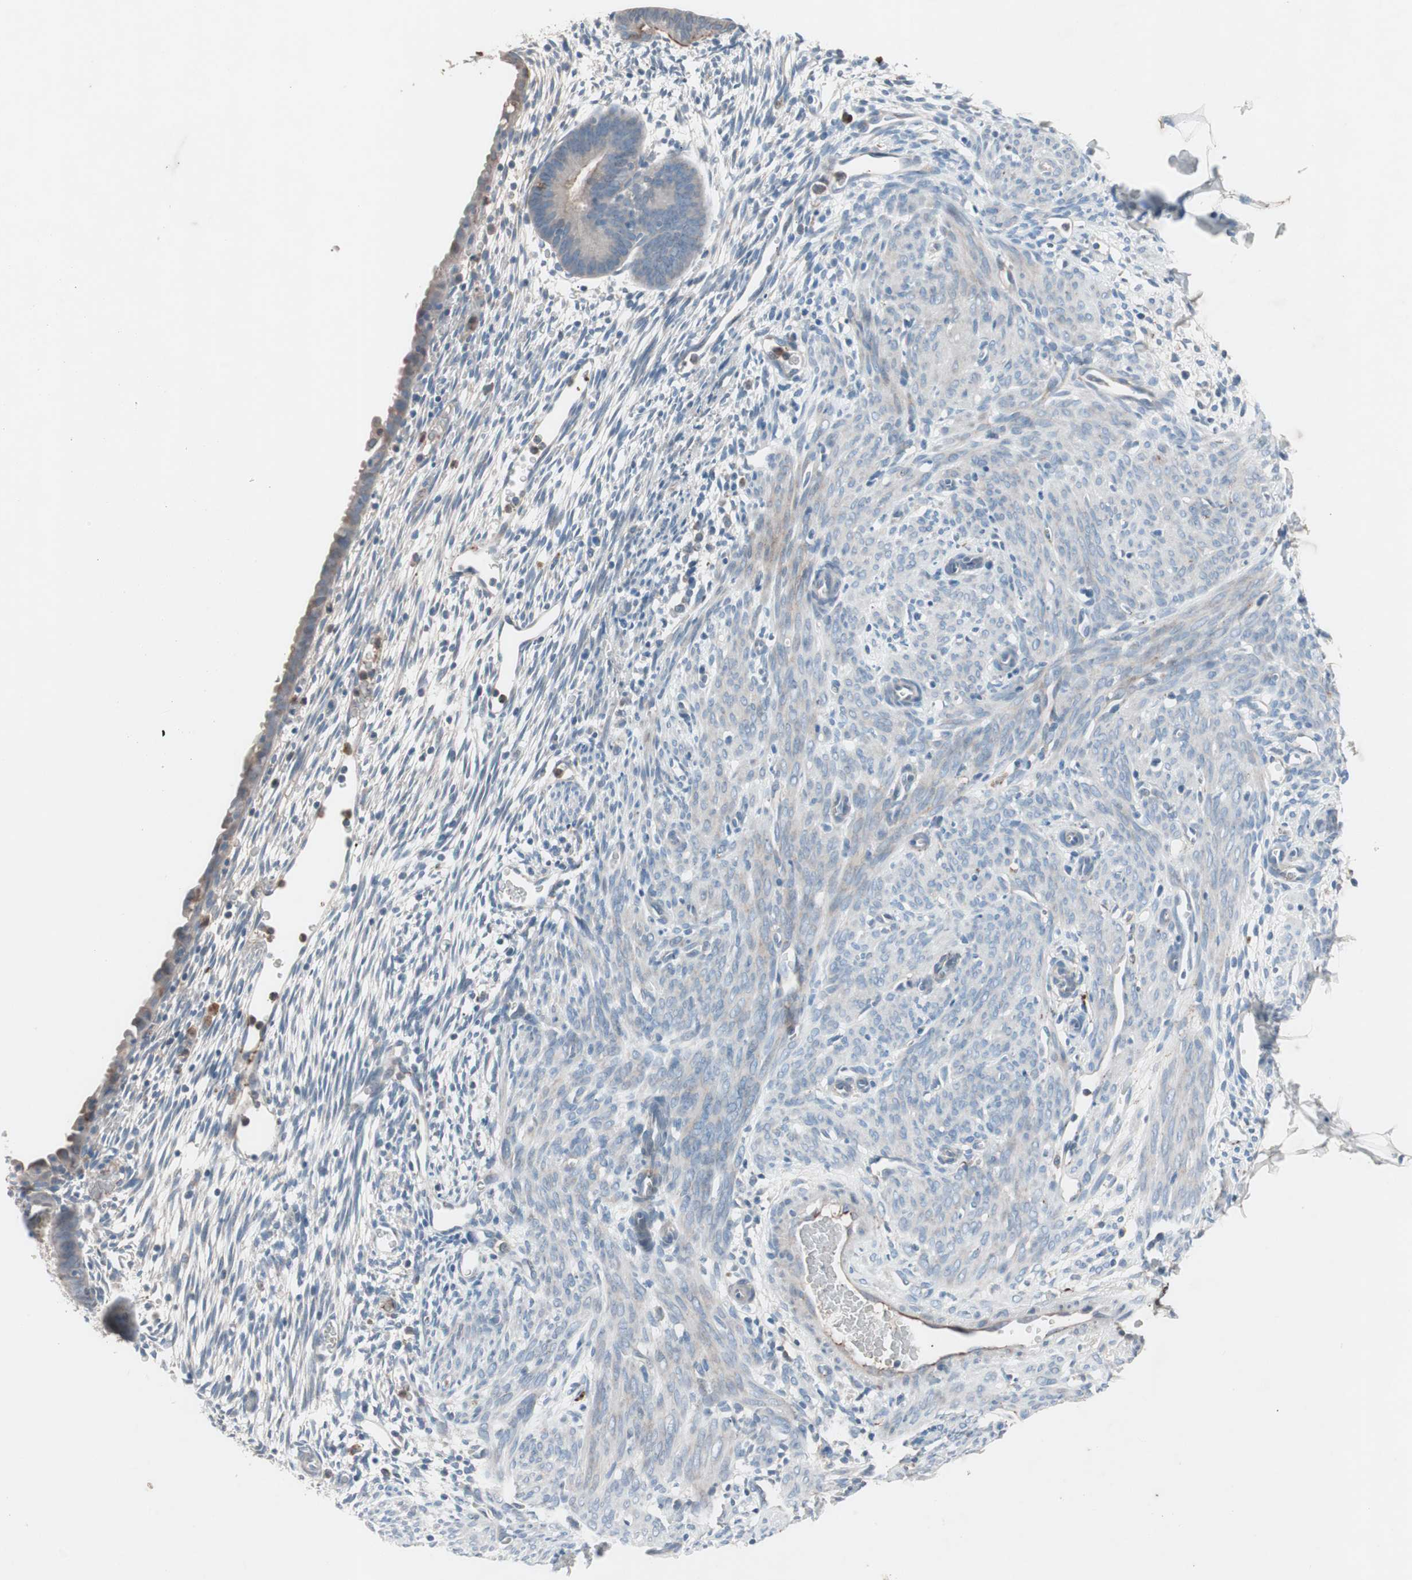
{"staining": {"intensity": "negative", "quantity": "none", "location": "none"}, "tissue": "endometrium", "cell_type": "Cells in endometrial stroma", "image_type": "normal", "snomed": [{"axis": "morphology", "description": "Normal tissue, NOS"}, {"axis": "morphology", "description": "Atrophy, NOS"}, {"axis": "topography", "description": "Uterus"}, {"axis": "topography", "description": "Endometrium"}], "caption": "IHC micrograph of unremarkable endometrium: human endometrium stained with DAB (3,3'-diaminobenzidine) displays no significant protein positivity in cells in endometrial stroma.", "gene": "GRB7", "patient": {"sex": "female", "age": 68}}